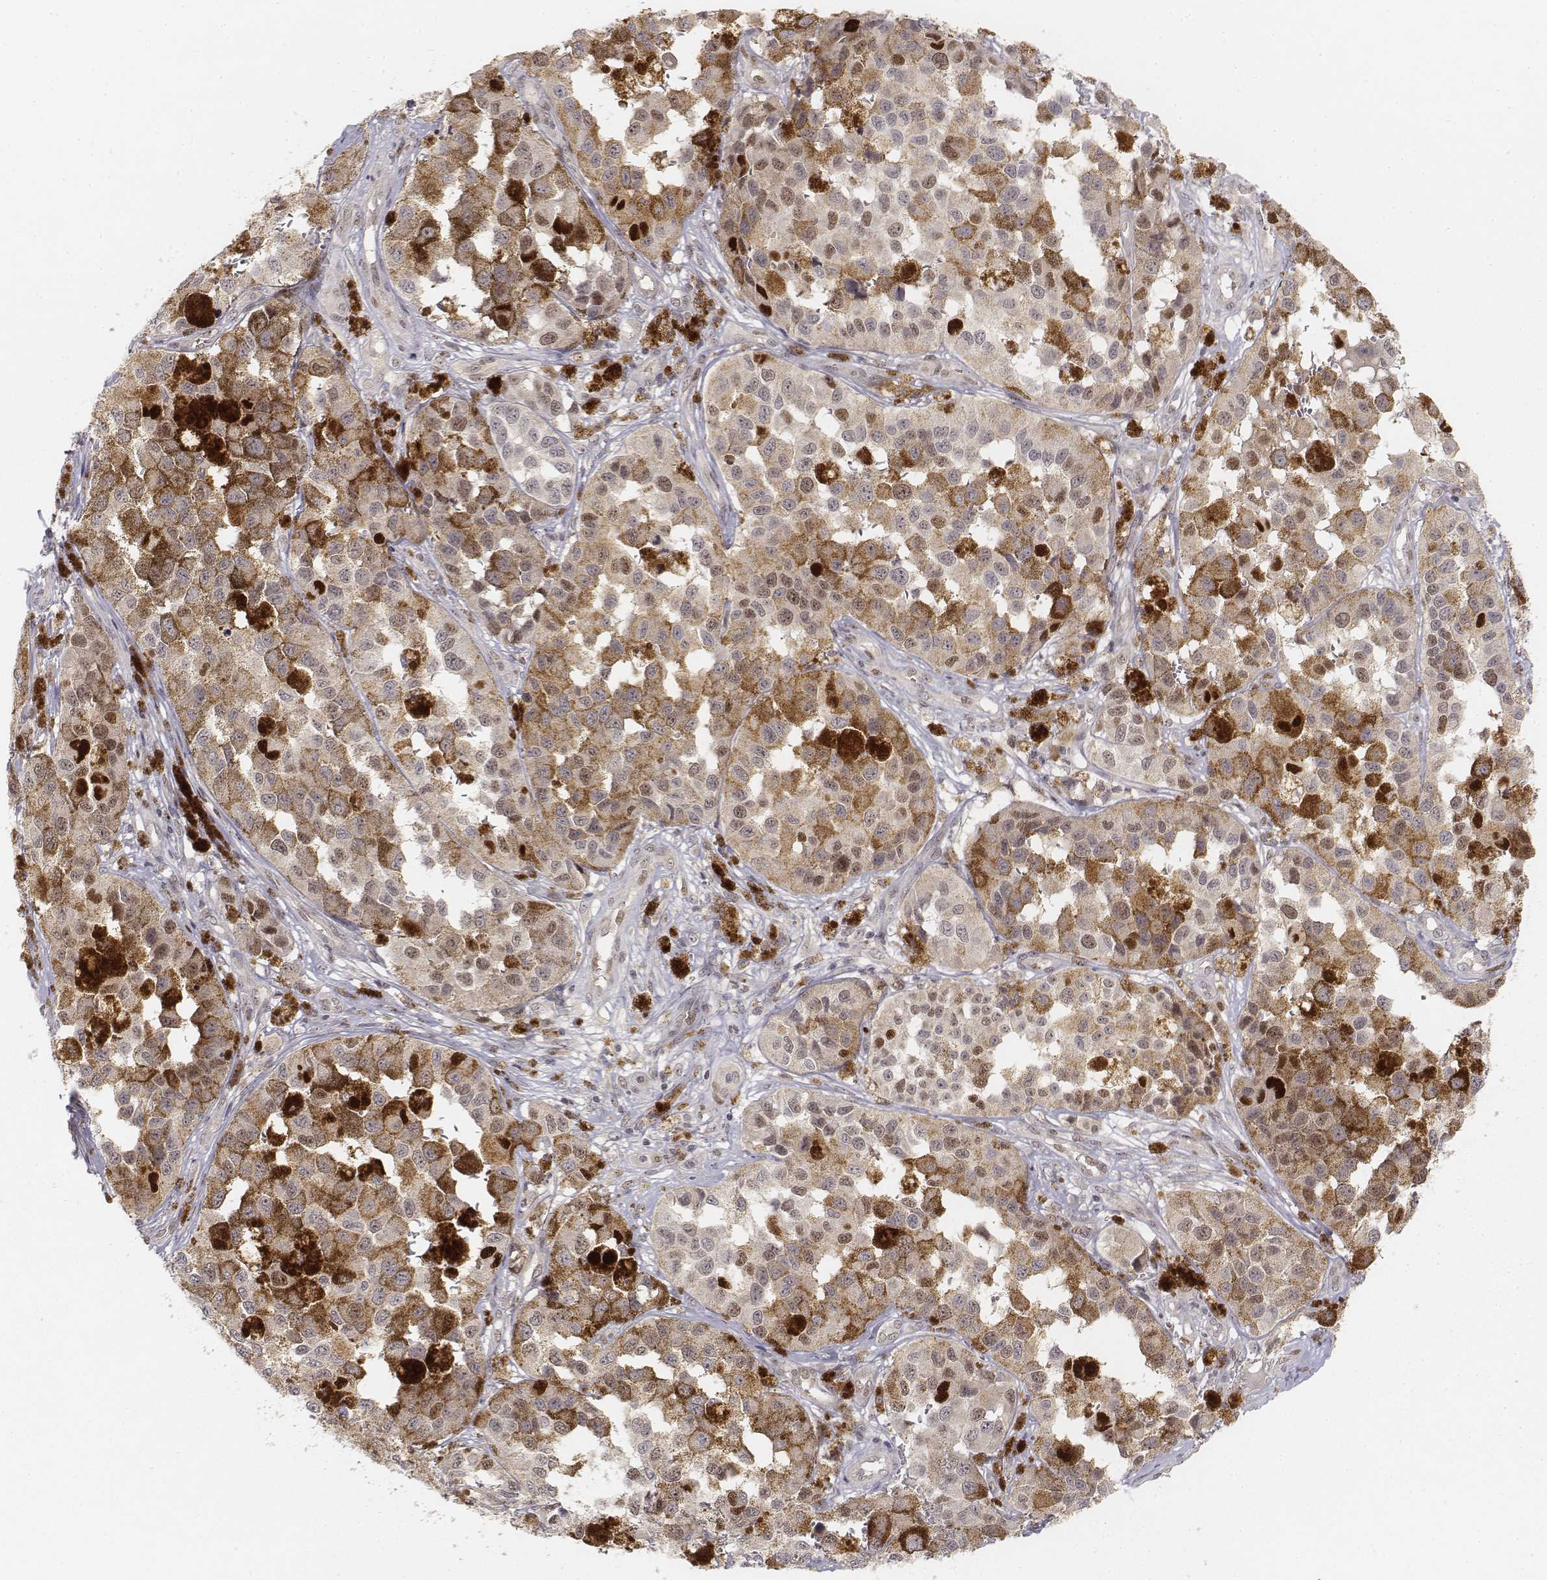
{"staining": {"intensity": "strong", "quantity": "<25%", "location": "nuclear"}, "tissue": "melanoma", "cell_type": "Tumor cells", "image_type": "cancer", "snomed": [{"axis": "morphology", "description": "Malignant melanoma, NOS"}, {"axis": "topography", "description": "Skin"}], "caption": "Immunohistochemical staining of melanoma shows medium levels of strong nuclear protein positivity in approximately <25% of tumor cells.", "gene": "FANCD2", "patient": {"sex": "female", "age": 58}}